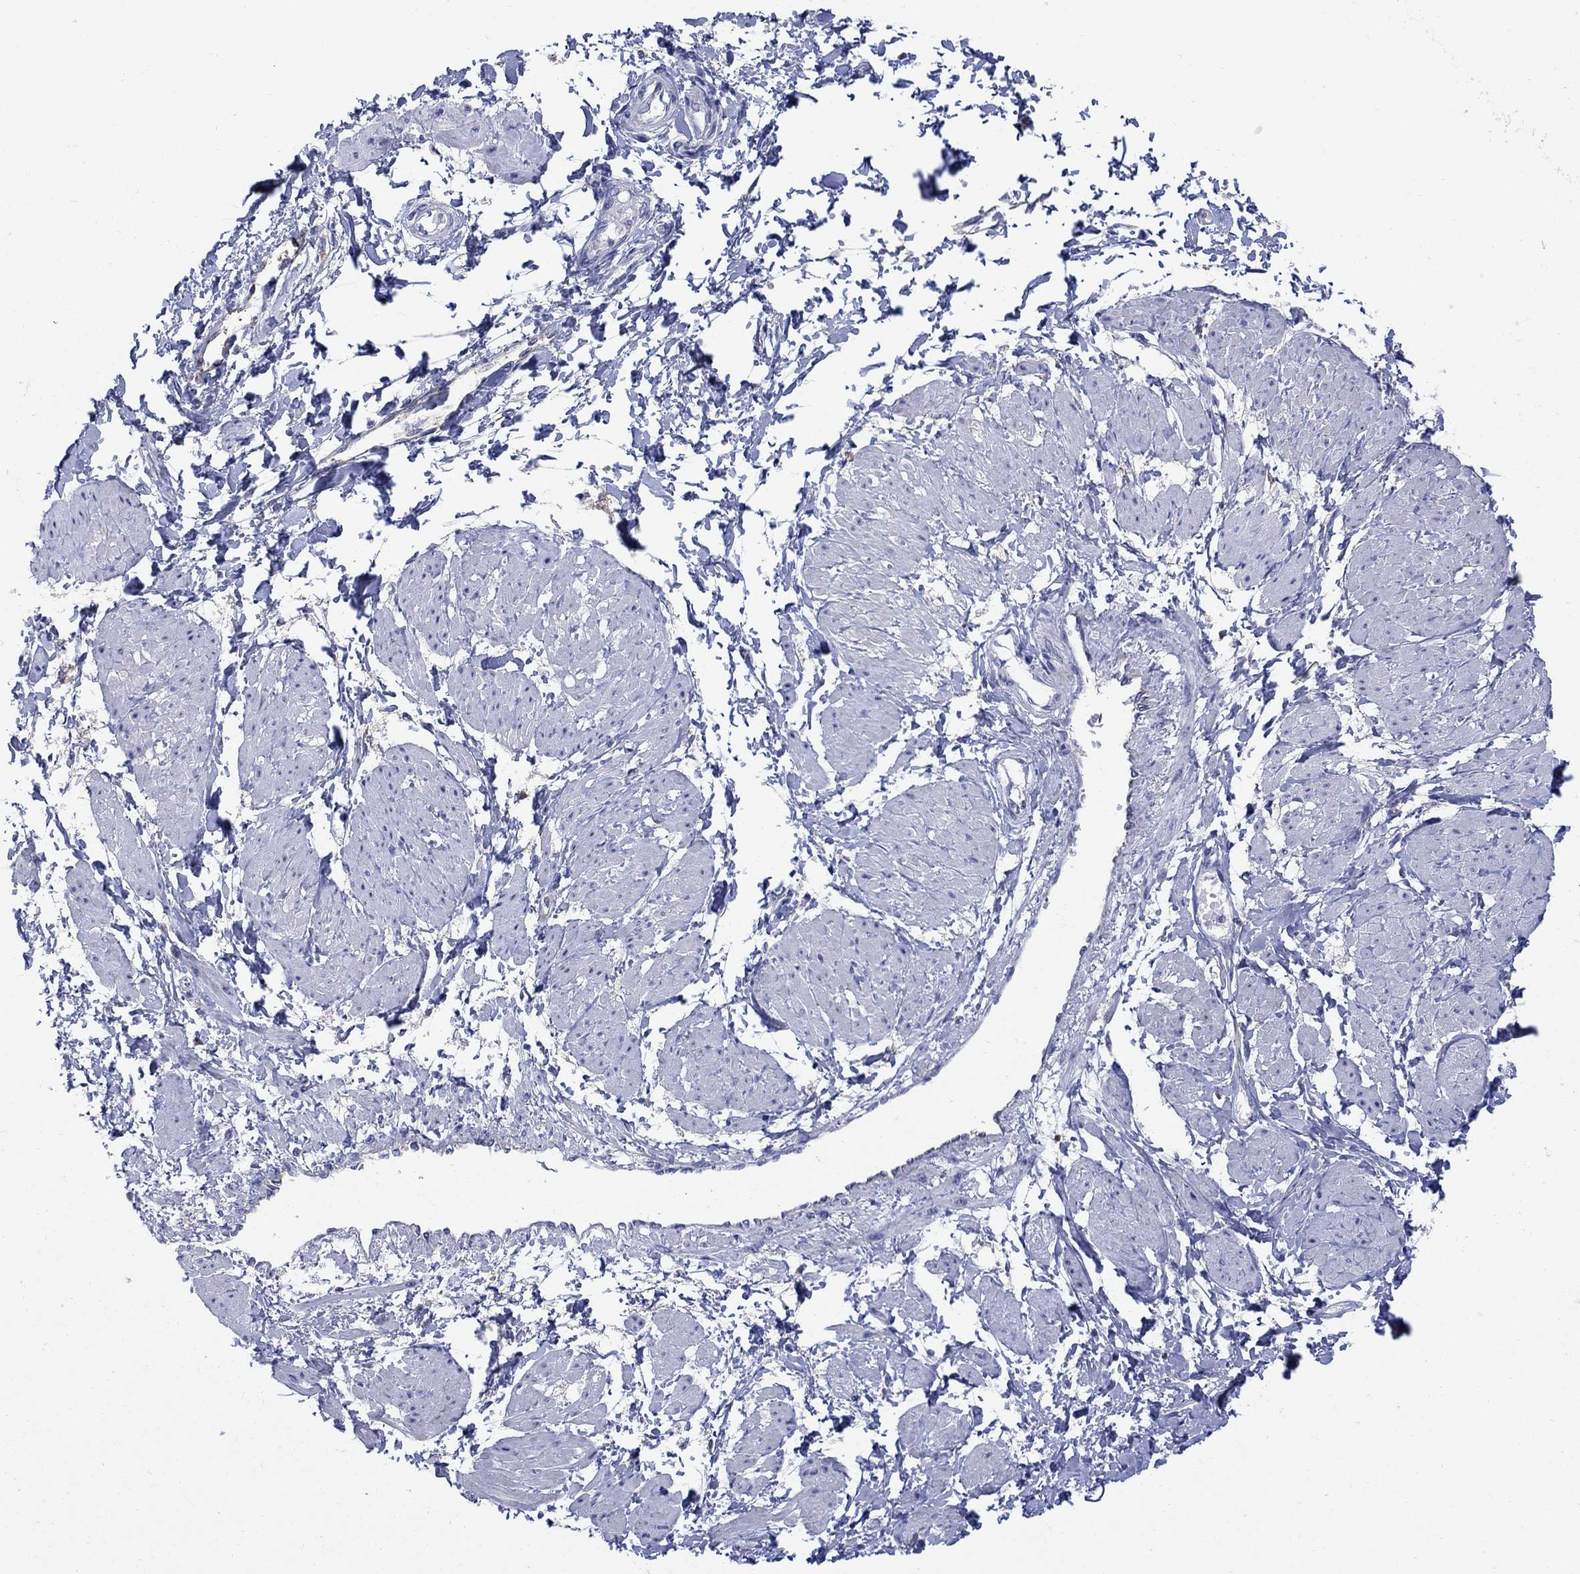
{"staining": {"intensity": "negative", "quantity": "none", "location": "none"}, "tissue": "smooth muscle", "cell_type": "Smooth muscle cells", "image_type": "normal", "snomed": [{"axis": "morphology", "description": "Normal tissue, NOS"}, {"axis": "topography", "description": "Smooth muscle"}, {"axis": "topography", "description": "Uterus"}], "caption": "Immunohistochemical staining of normal human smooth muscle demonstrates no significant expression in smooth muscle cells.", "gene": "REEP2", "patient": {"sex": "female", "age": 39}}